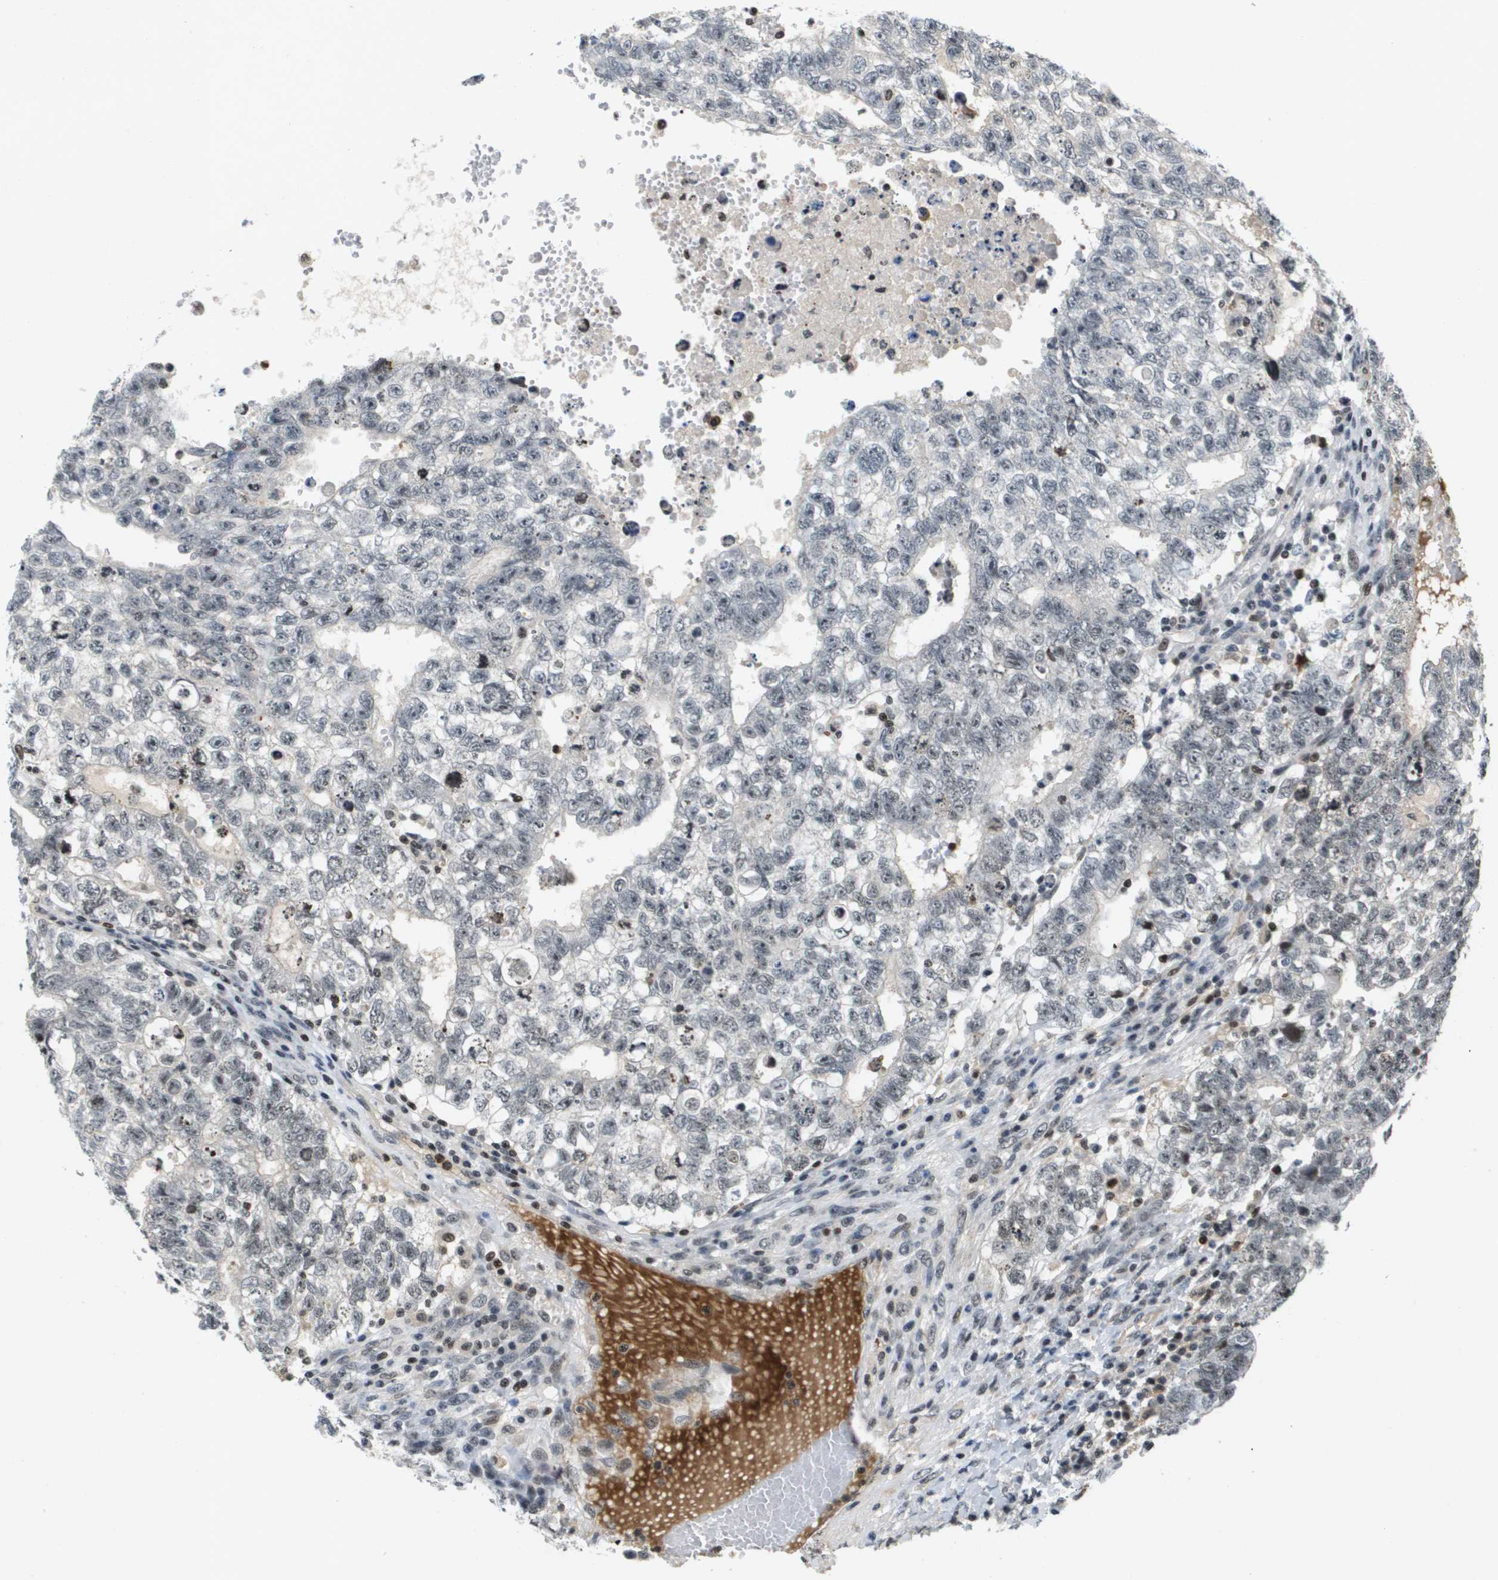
{"staining": {"intensity": "weak", "quantity": "25%-75%", "location": "nuclear"}, "tissue": "testis cancer", "cell_type": "Tumor cells", "image_type": "cancer", "snomed": [{"axis": "morphology", "description": "Seminoma, NOS"}, {"axis": "morphology", "description": "Carcinoma, Embryonal, NOS"}, {"axis": "topography", "description": "Testis"}], "caption": "Tumor cells display low levels of weak nuclear expression in about 25%-75% of cells in testis cancer.", "gene": "EP400", "patient": {"sex": "male", "age": 38}}